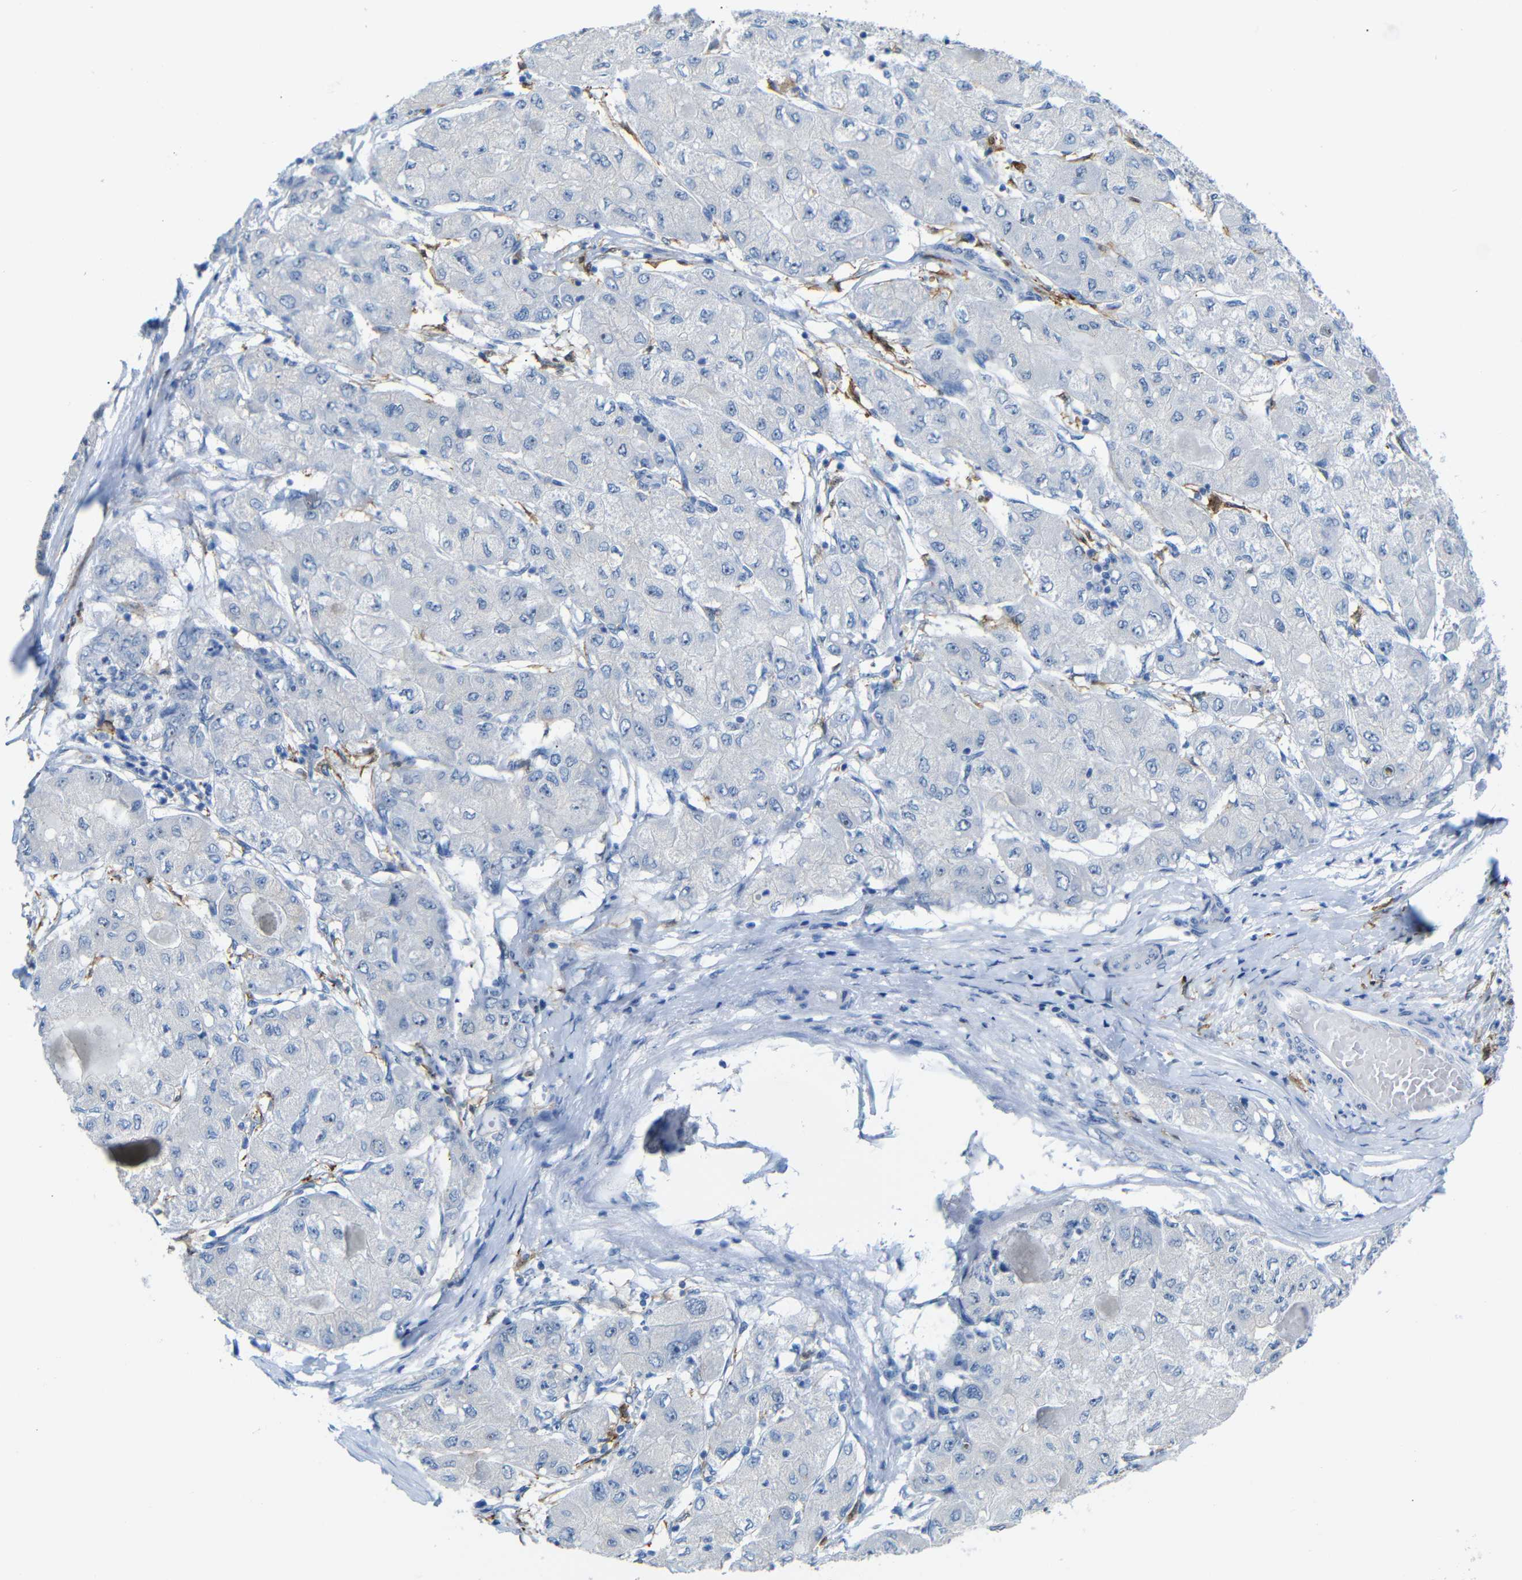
{"staining": {"intensity": "negative", "quantity": "none", "location": "none"}, "tissue": "liver cancer", "cell_type": "Tumor cells", "image_type": "cancer", "snomed": [{"axis": "morphology", "description": "Carcinoma, Hepatocellular, NOS"}, {"axis": "topography", "description": "Liver"}], "caption": "This is an immunohistochemistry (IHC) image of human liver cancer (hepatocellular carcinoma). There is no staining in tumor cells.", "gene": "C1orf210", "patient": {"sex": "male", "age": 80}}